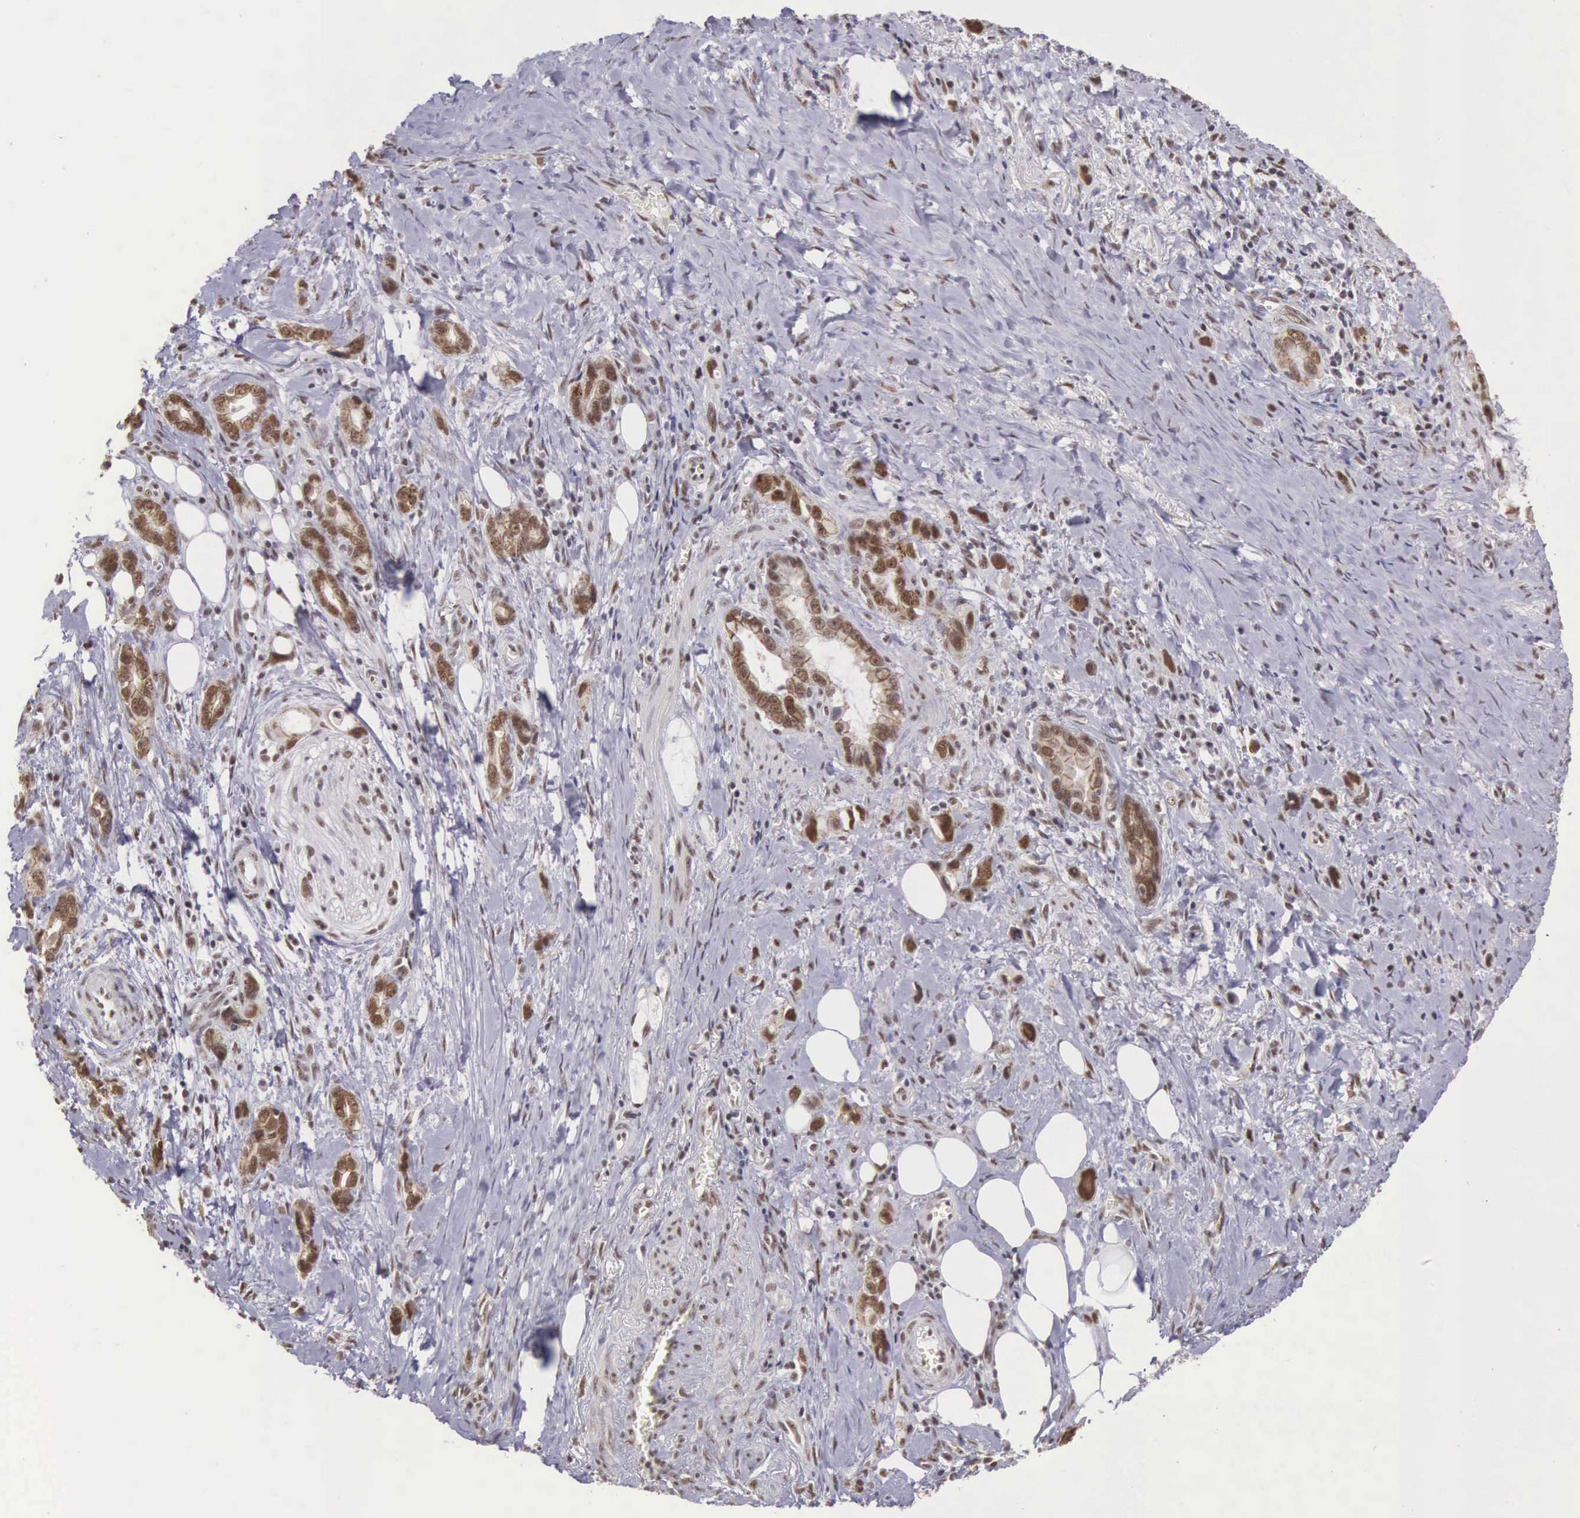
{"staining": {"intensity": "moderate", "quantity": ">75%", "location": "nuclear"}, "tissue": "stomach cancer", "cell_type": "Tumor cells", "image_type": "cancer", "snomed": [{"axis": "morphology", "description": "Adenocarcinoma, NOS"}, {"axis": "topography", "description": "Stomach"}], "caption": "About >75% of tumor cells in human stomach adenocarcinoma exhibit moderate nuclear protein staining as visualized by brown immunohistochemical staining.", "gene": "POLR2F", "patient": {"sex": "male", "age": 78}}